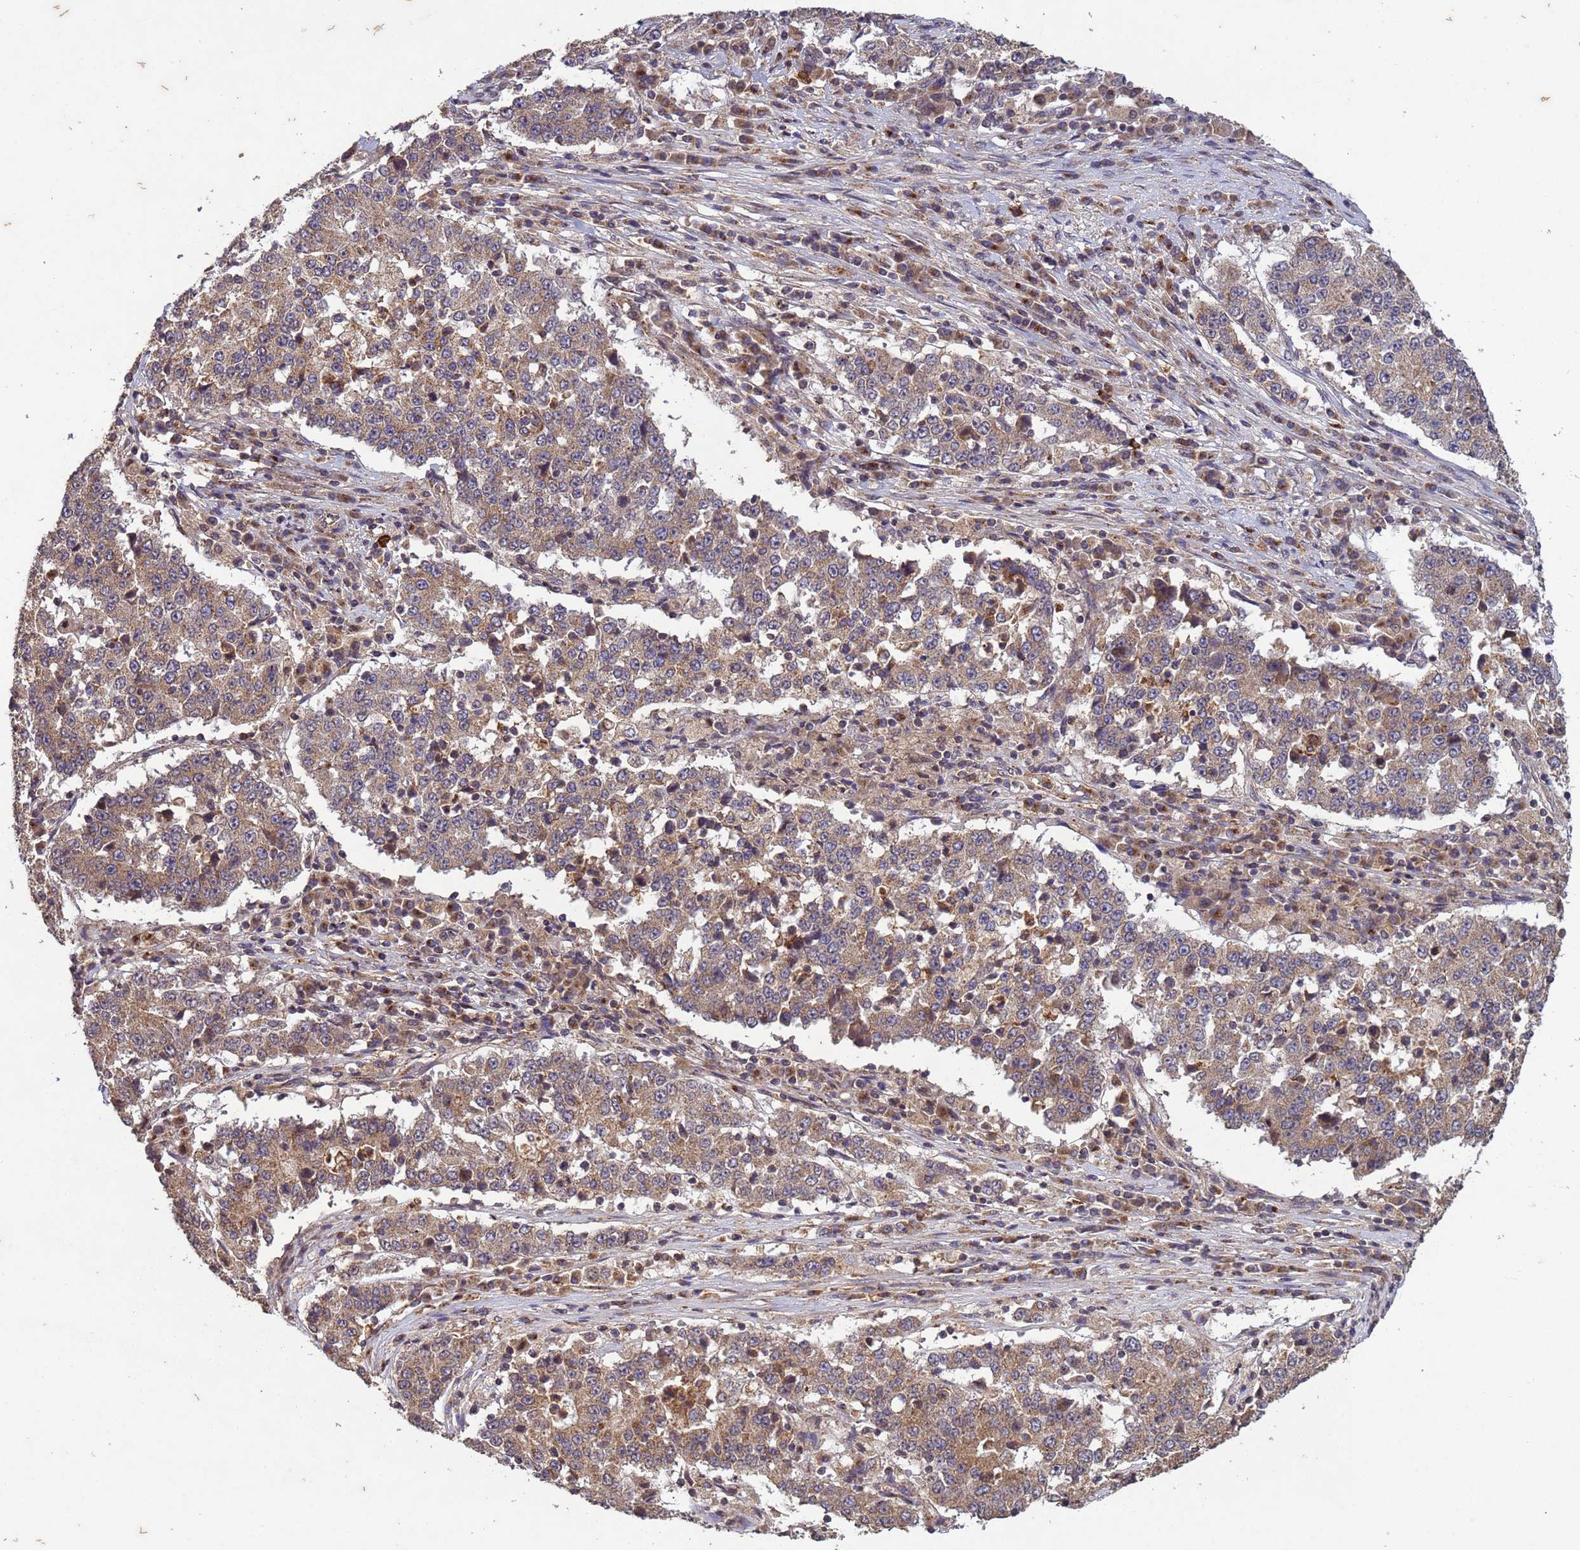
{"staining": {"intensity": "moderate", "quantity": ">75%", "location": "cytoplasmic/membranous"}, "tissue": "stomach cancer", "cell_type": "Tumor cells", "image_type": "cancer", "snomed": [{"axis": "morphology", "description": "Adenocarcinoma, NOS"}, {"axis": "topography", "description": "Stomach"}], "caption": "Adenocarcinoma (stomach) stained with a protein marker demonstrates moderate staining in tumor cells.", "gene": "FASTKD1", "patient": {"sex": "male", "age": 59}}